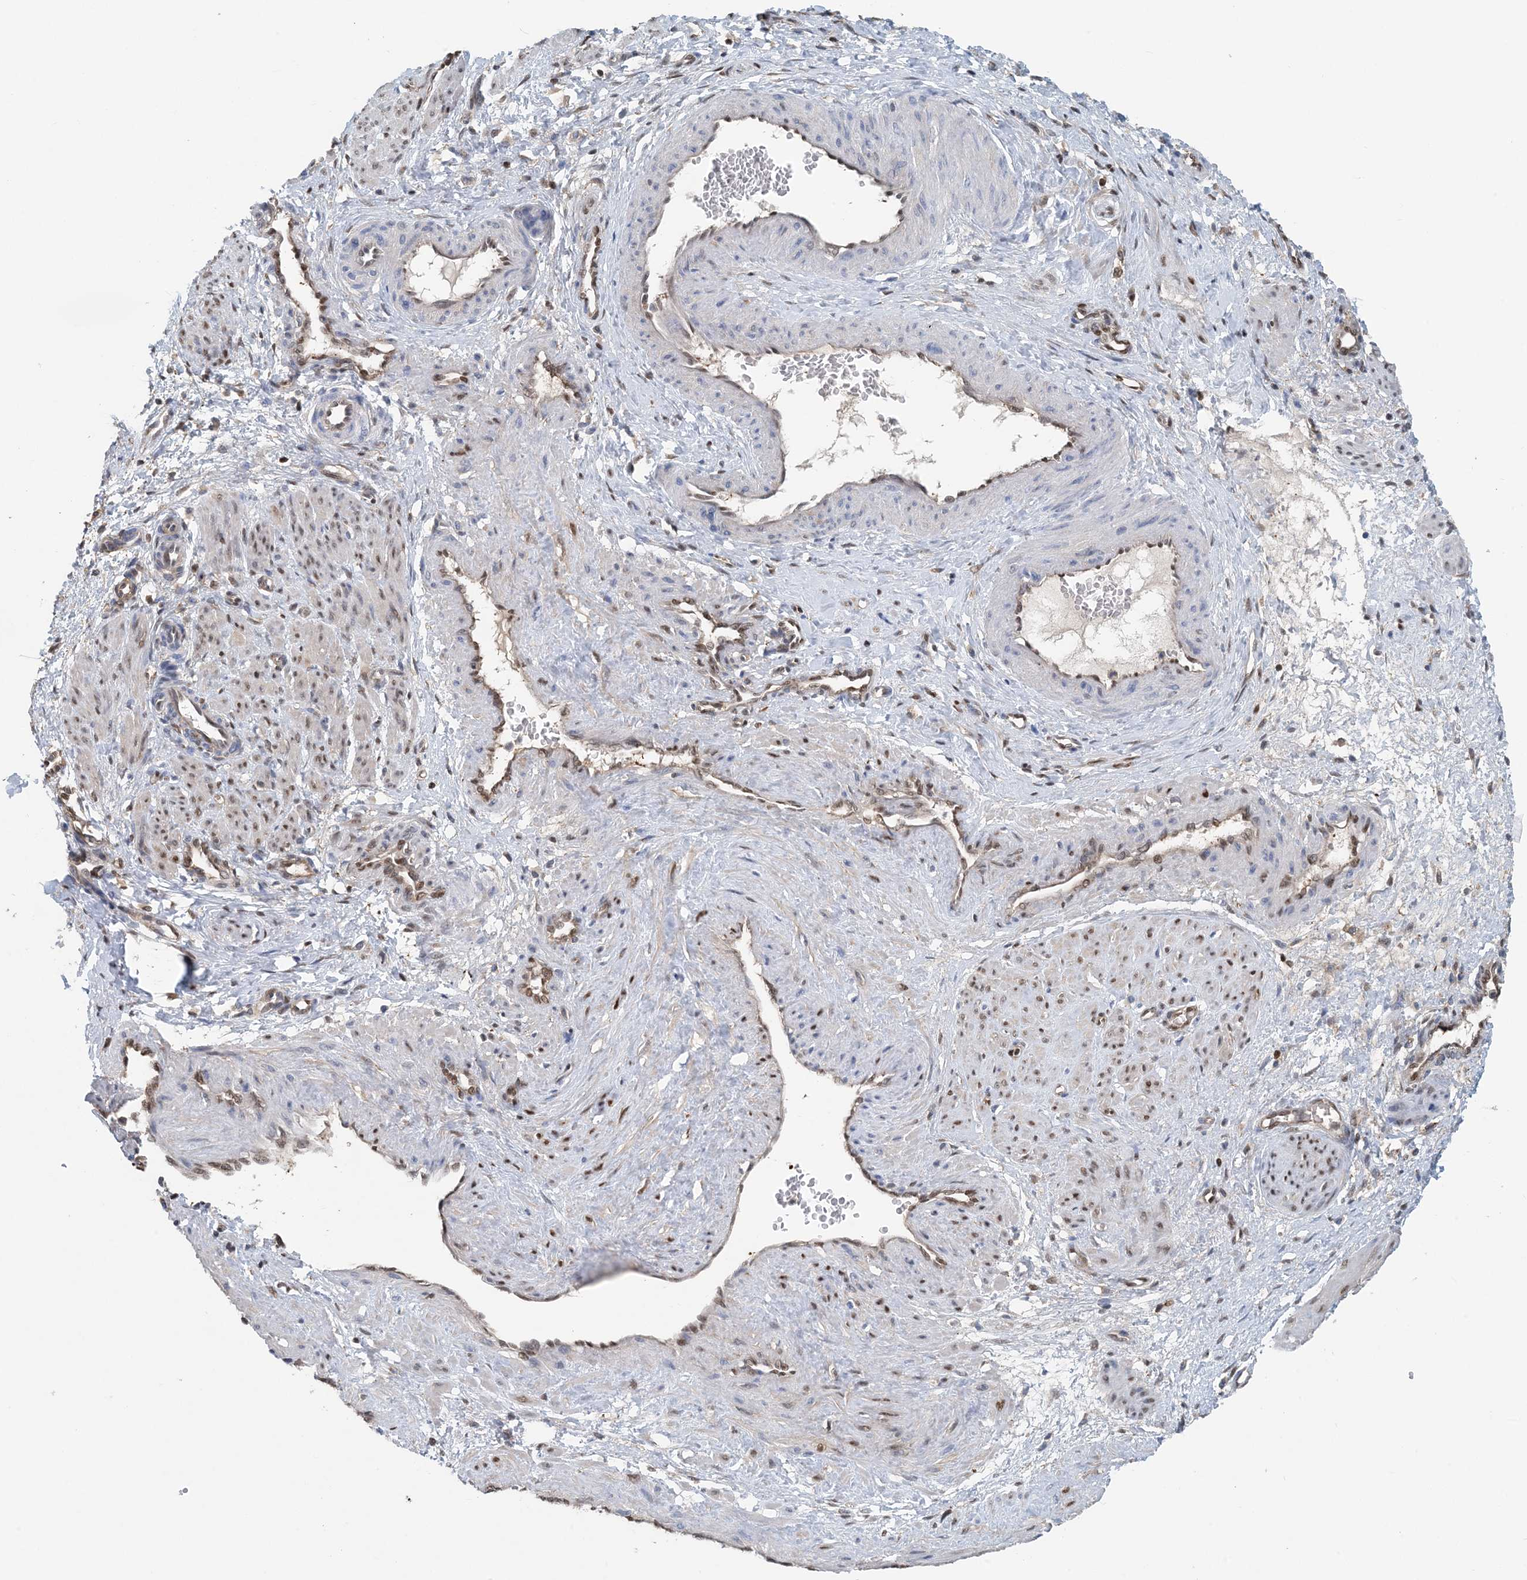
{"staining": {"intensity": "moderate", "quantity": "<25%", "location": "nuclear"}, "tissue": "smooth muscle", "cell_type": "Smooth muscle cells", "image_type": "normal", "snomed": [{"axis": "morphology", "description": "Normal tissue, NOS"}, {"axis": "topography", "description": "Endometrium"}], "caption": "Immunohistochemistry staining of benign smooth muscle, which displays low levels of moderate nuclear staining in approximately <25% of smooth muscle cells indicating moderate nuclear protein expression. The staining was performed using DAB (brown) for protein detection and nuclei were counterstained in hematoxylin (blue).", "gene": "HIKESHI", "patient": {"sex": "female", "age": 33}}